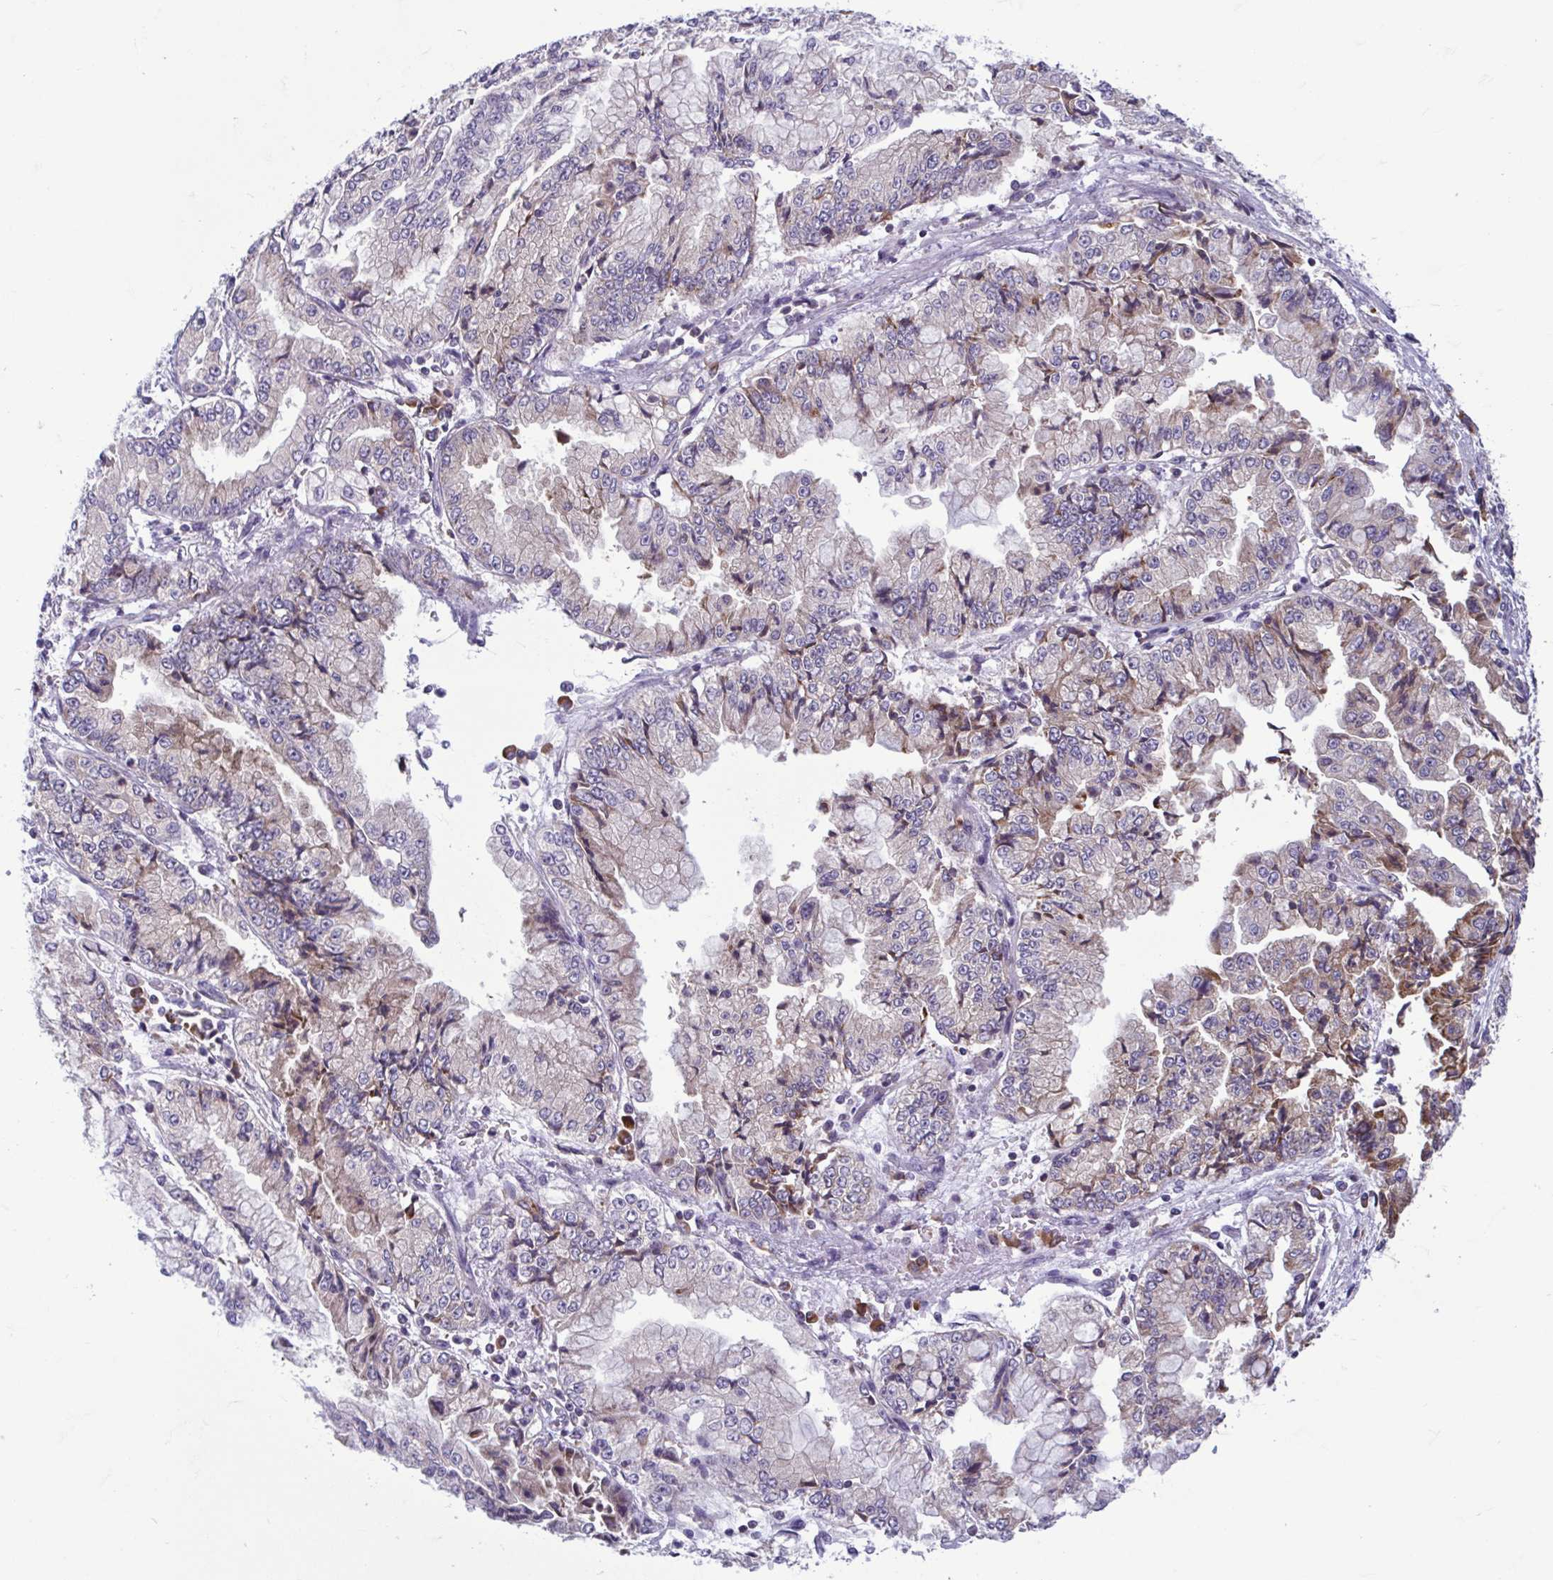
{"staining": {"intensity": "weak", "quantity": "<25%", "location": "cytoplasmic/membranous"}, "tissue": "stomach cancer", "cell_type": "Tumor cells", "image_type": "cancer", "snomed": [{"axis": "morphology", "description": "Adenocarcinoma, NOS"}, {"axis": "topography", "description": "Stomach, upper"}], "caption": "A photomicrograph of human stomach cancer is negative for staining in tumor cells.", "gene": "RPS16", "patient": {"sex": "female", "age": 74}}